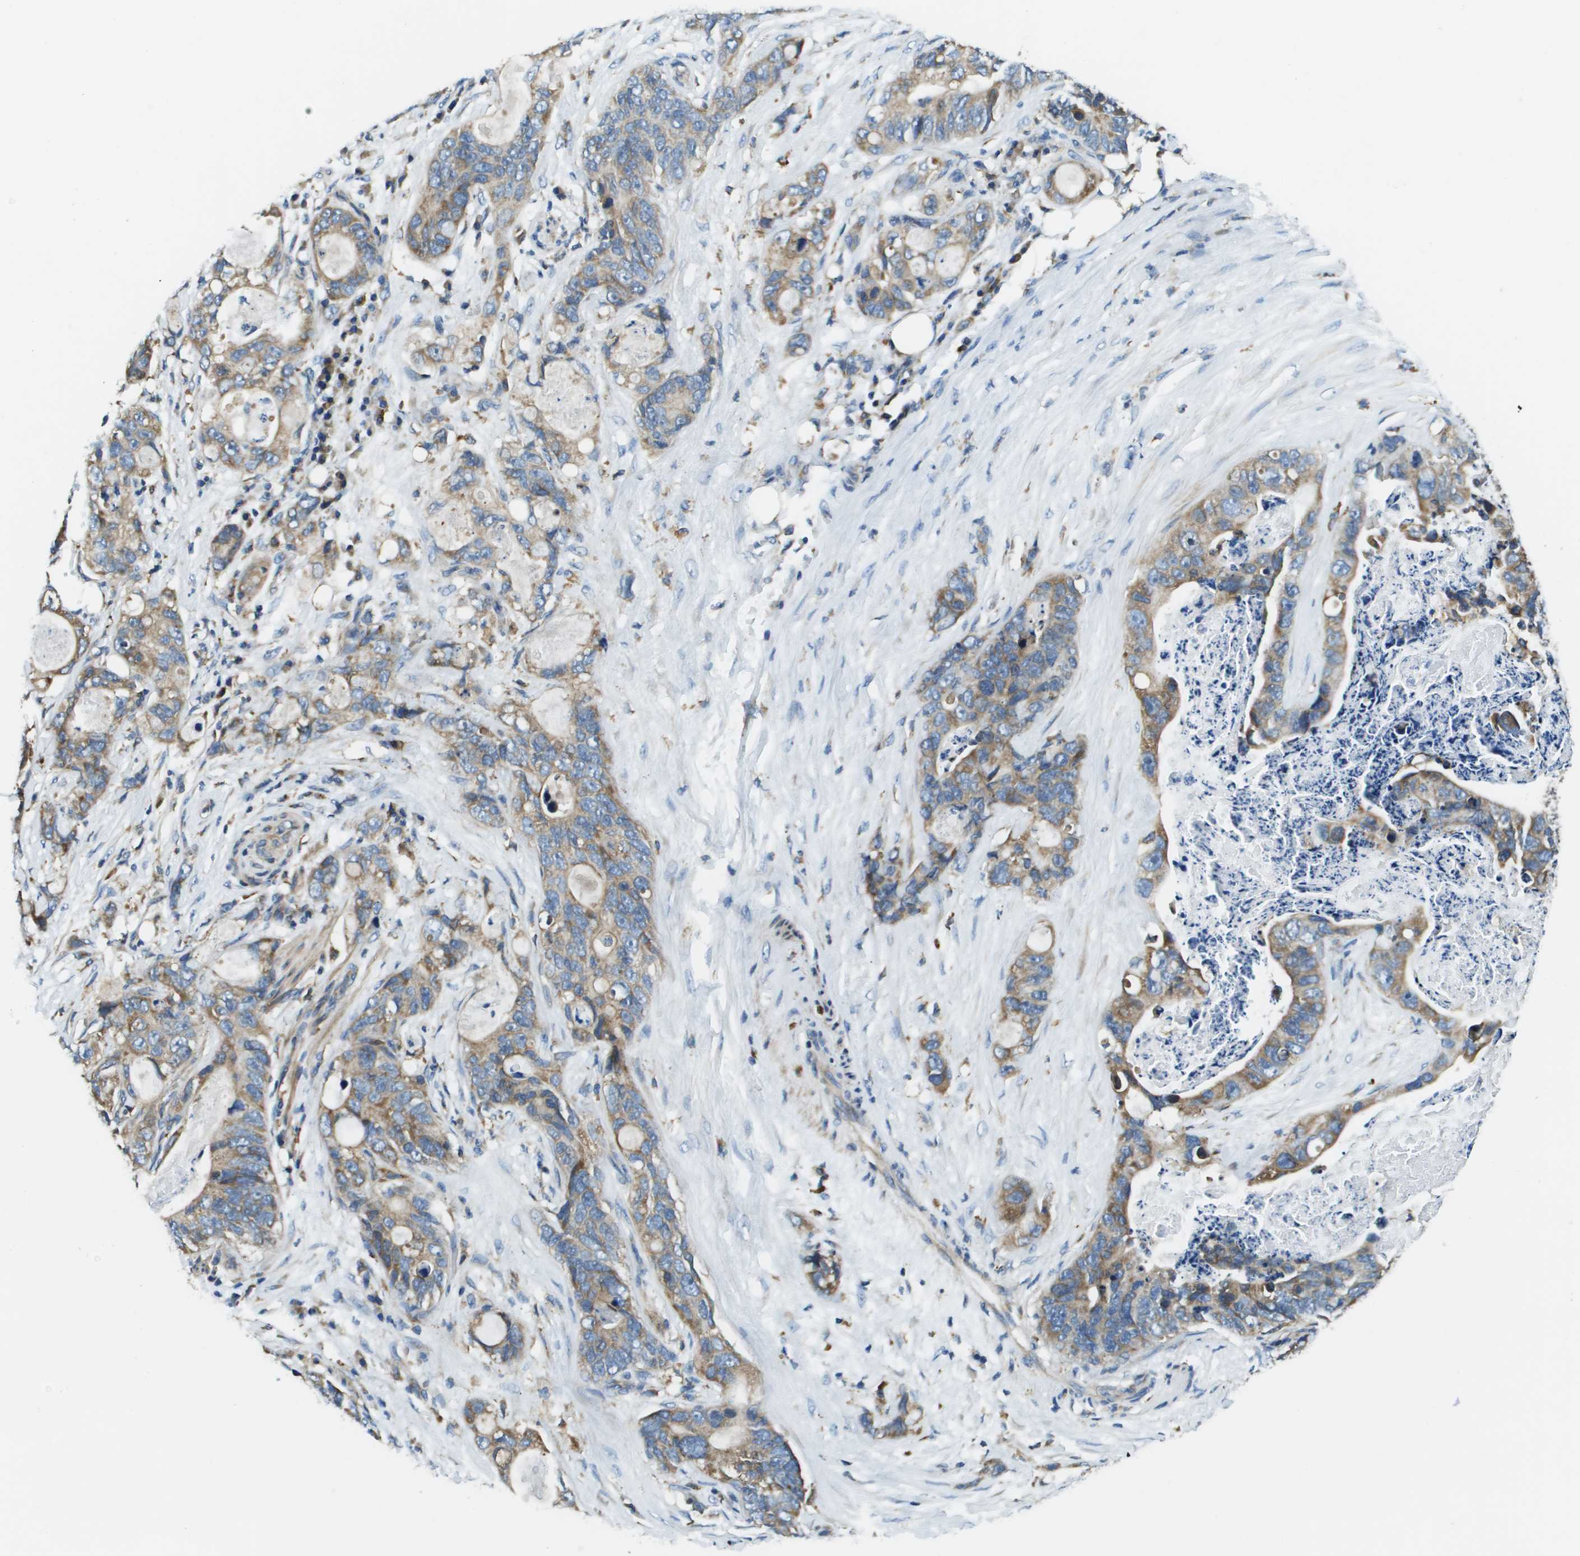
{"staining": {"intensity": "moderate", "quantity": "25%-75%", "location": "cytoplasmic/membranous"}, "tissue": "stomach cancer", "cell_type": "Tumor cells", "image_type": "cancer", "snomed": [{"axis": "morphology", "description": "Adenocarcinoma, NOS"}, {"axis": "topography", "description": "Stomach"}], "caption": "This is a micrograph of IHC staining of adenocarcinoma (stomach), which shows moderate positivity in the cytoplasmic/membranous of tumor cells.", "gene": "CNPY3", "patient": {"sex": "female", "age": 89}}